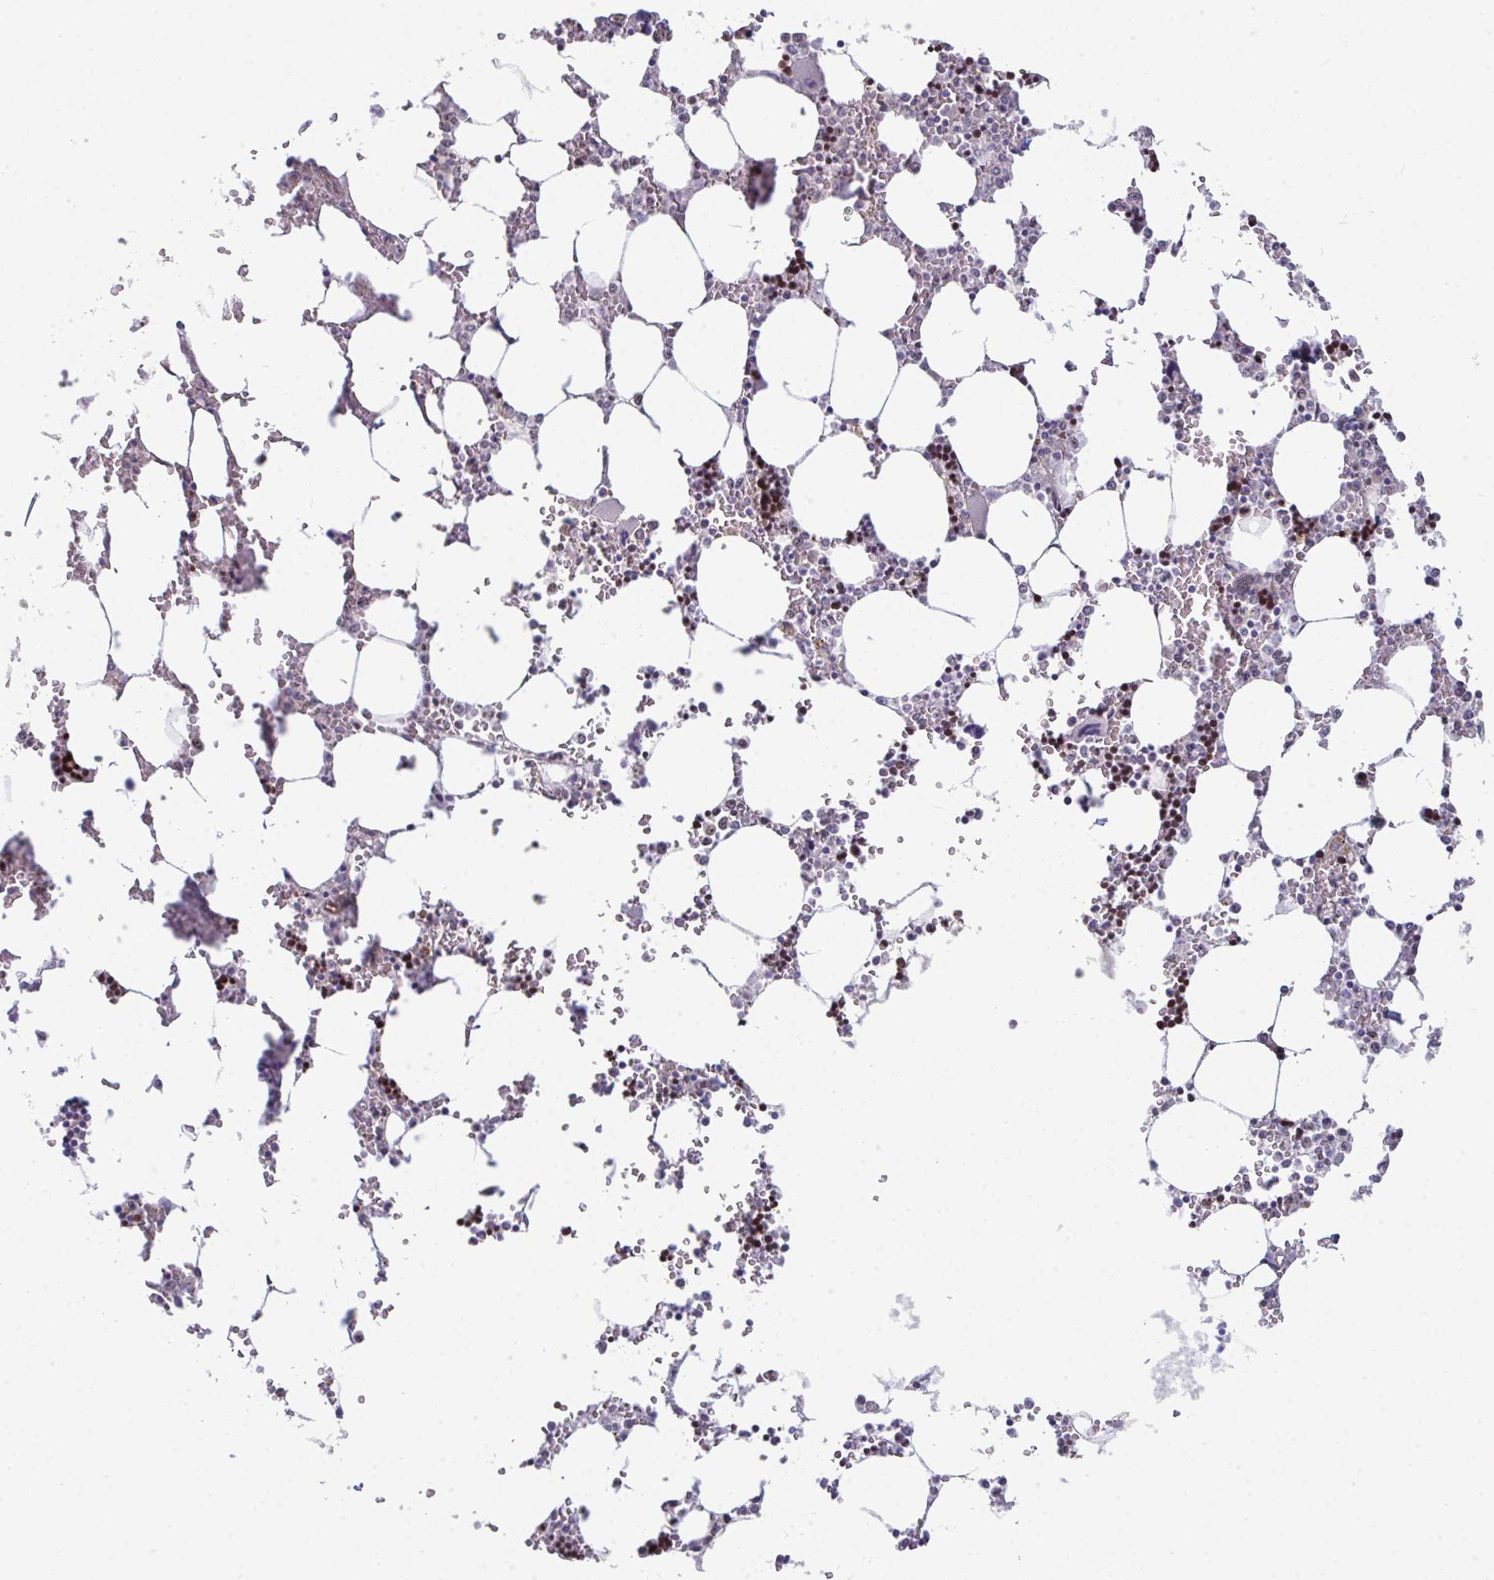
{"staining": {"intensity": "moderate", "quantity": "25%-75%", "location": "nuclear"}, "tissue": "bone marrow", "cell_type": "Hematopoietic cells", "image_type": "normal", "snomed": [{"axis": "morphology", "description": "Normal tissue, NOS"}, {"axis": "topography", "description": "Bone marrow"}], "caption": "Protein analysis of benign bone marrow shows moderate nuclear positivity in approximately 25%-75% of hematopoietic cells. (DAB (3,3'-diaminobenzidine) IHC, brown staining for protein, blue staining for nuclei).", "gene": "SETD7", "patient": {"sex": "male", "age": 64}}